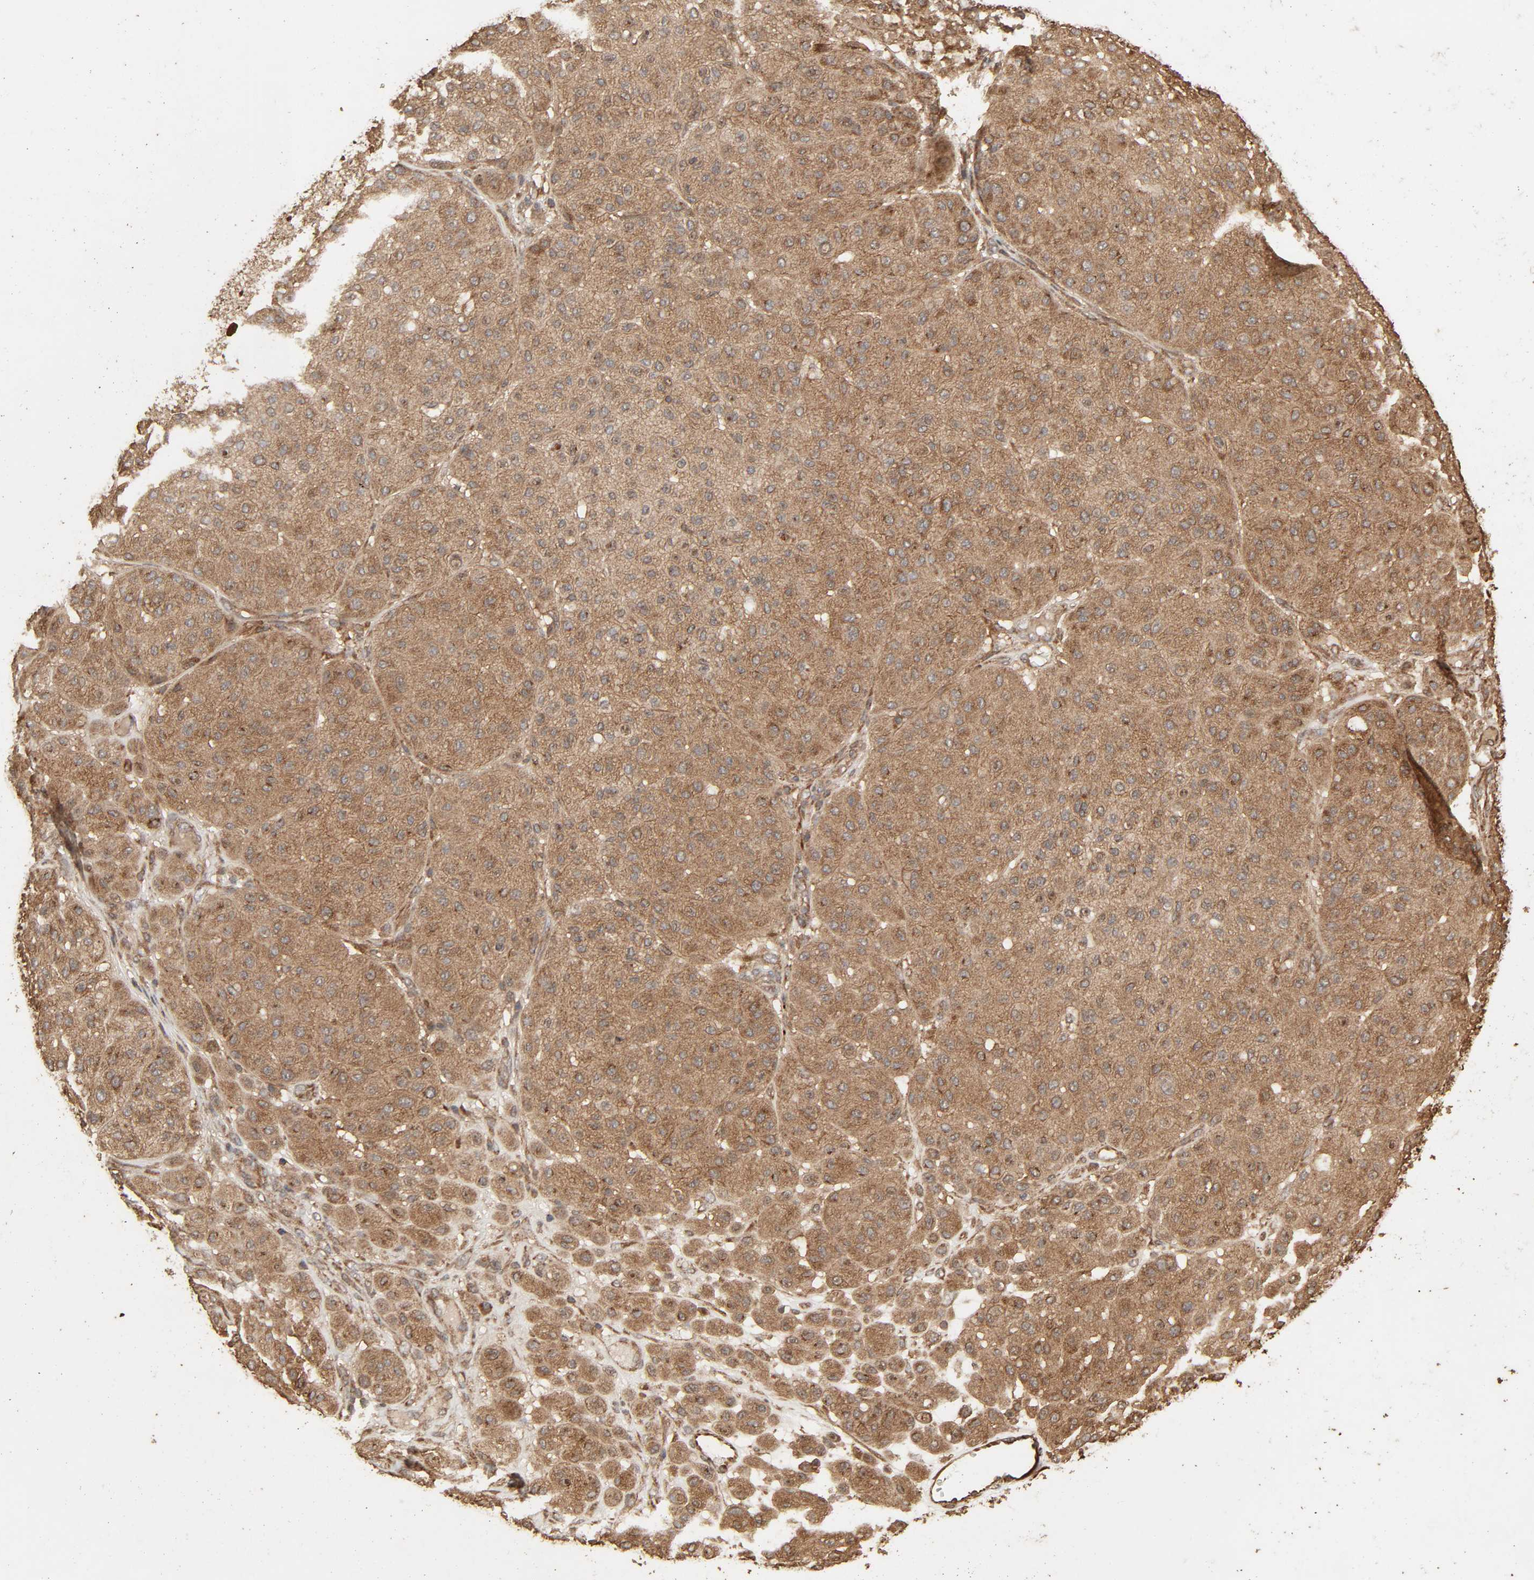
{"staining": {"intensity": "weak", "quantity": ">75%", "location": "cytoplasmic/membranous"}, "tissue": "melanoma", "cell_type": "Tumor cells", "image_type": "cancer", "snomed": [{"axis": "morphology", "description": "Normal tissue, NOS"}, {"axis": "morphology", "description": "Malignant melanoma, Metastatic site"}, {"axis": "topography", "description": "Skin"}], "caption": "Melanoma stained for a protein demonstrates weak cytoplasmic/membranous positivity in tumor cells.", "gene": "RPS6KA6", "patient": {"sex": "male", "age": 41}}